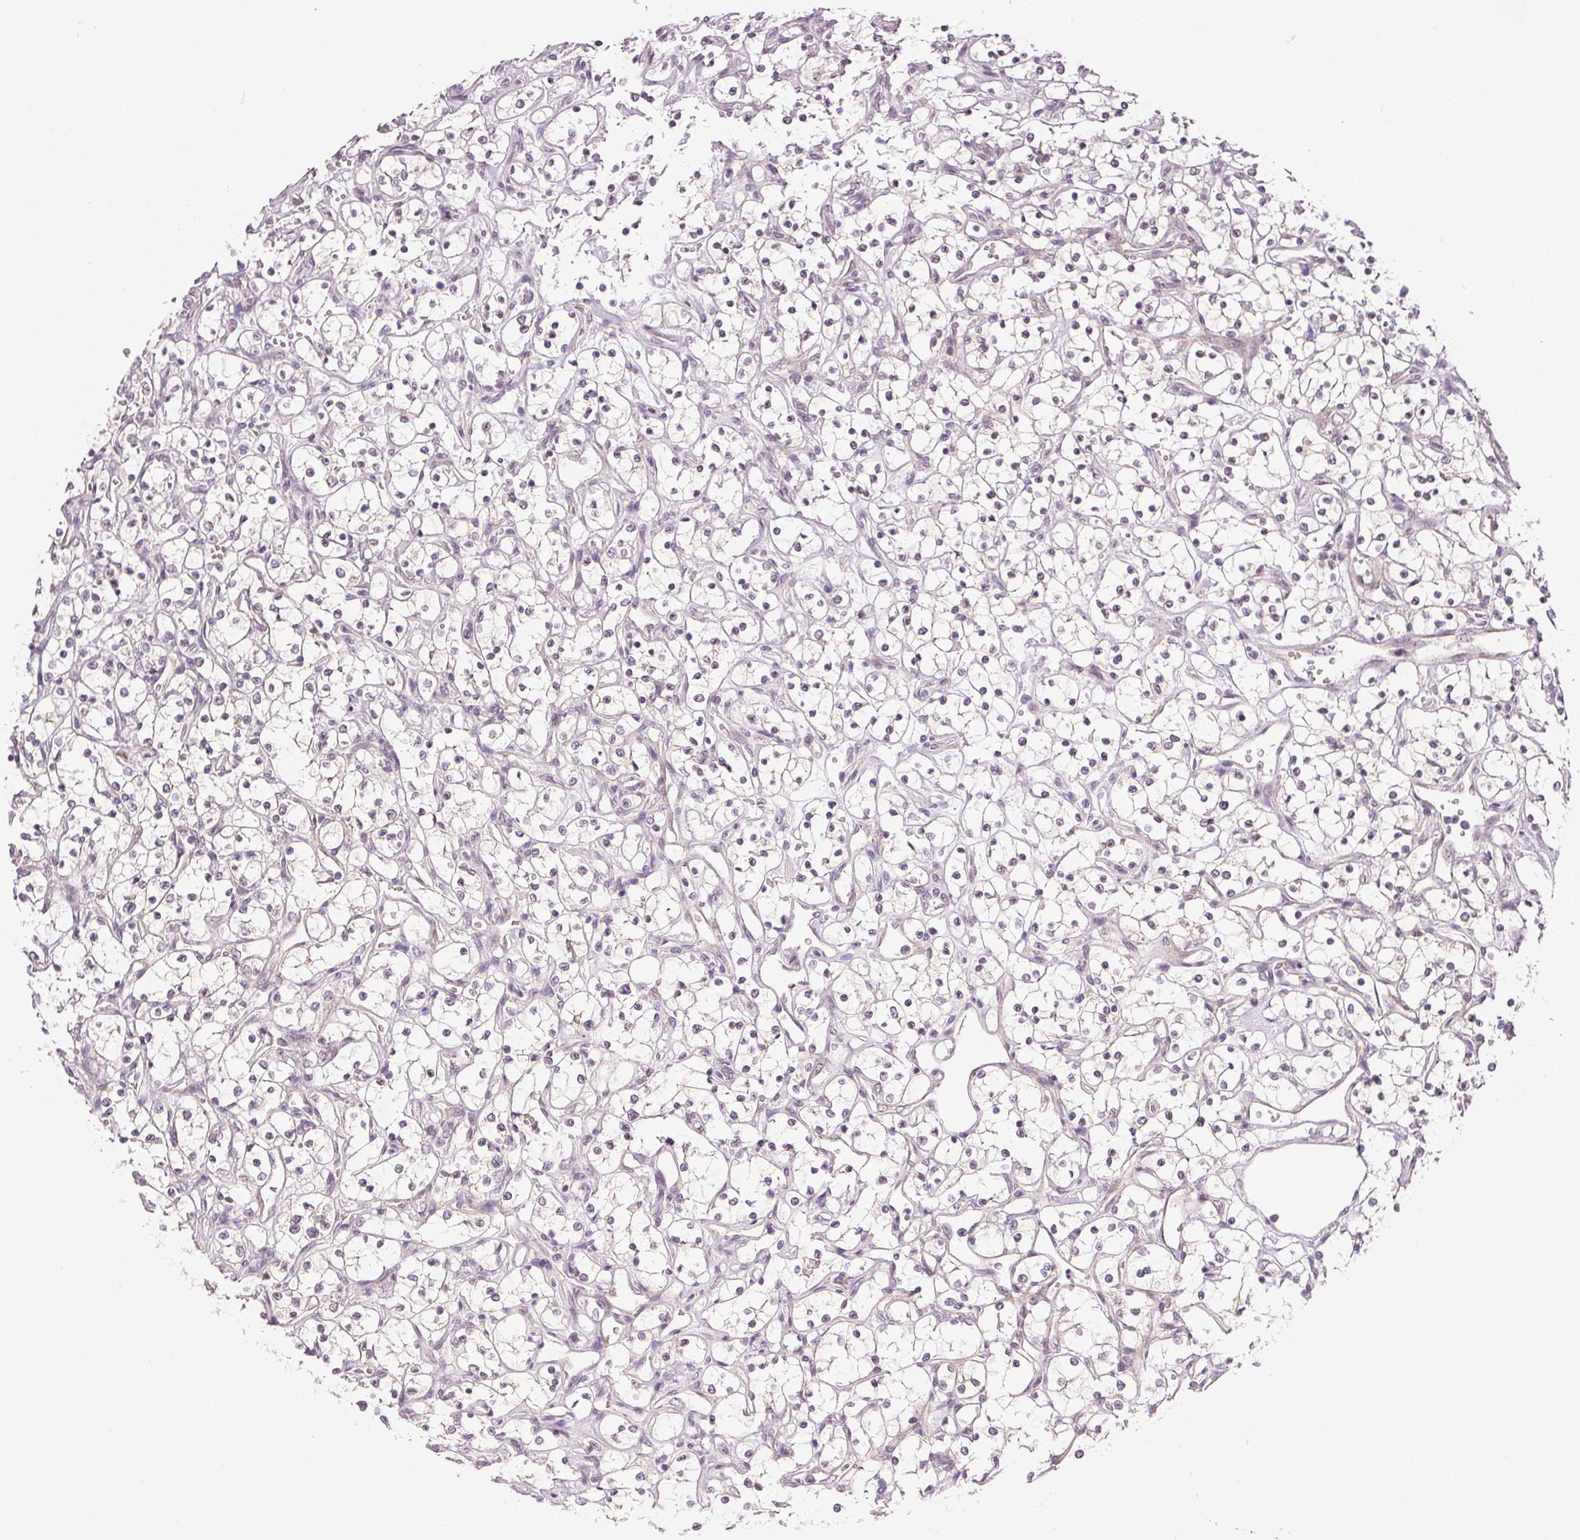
{"staining": {"intensity": "negative", "quantity": "none", "location": "none"}, "tissue": "renal cancer", "cell_type": "Tumor cells", "image_type": "cancer", "snomed": [{"axis": "morphology", "description": "Adenocarcinoma, NOS"}, {"axis": "topography", "description": "Kidney"}], "caption": "High power microscopy histopathology image of an IHC histopathology image of renal cancer (adenocarcinoma), revealing no significant staining in tumor cells.", "gene": "PLCB1", "patient": {"sex": "female", "age": 69}}